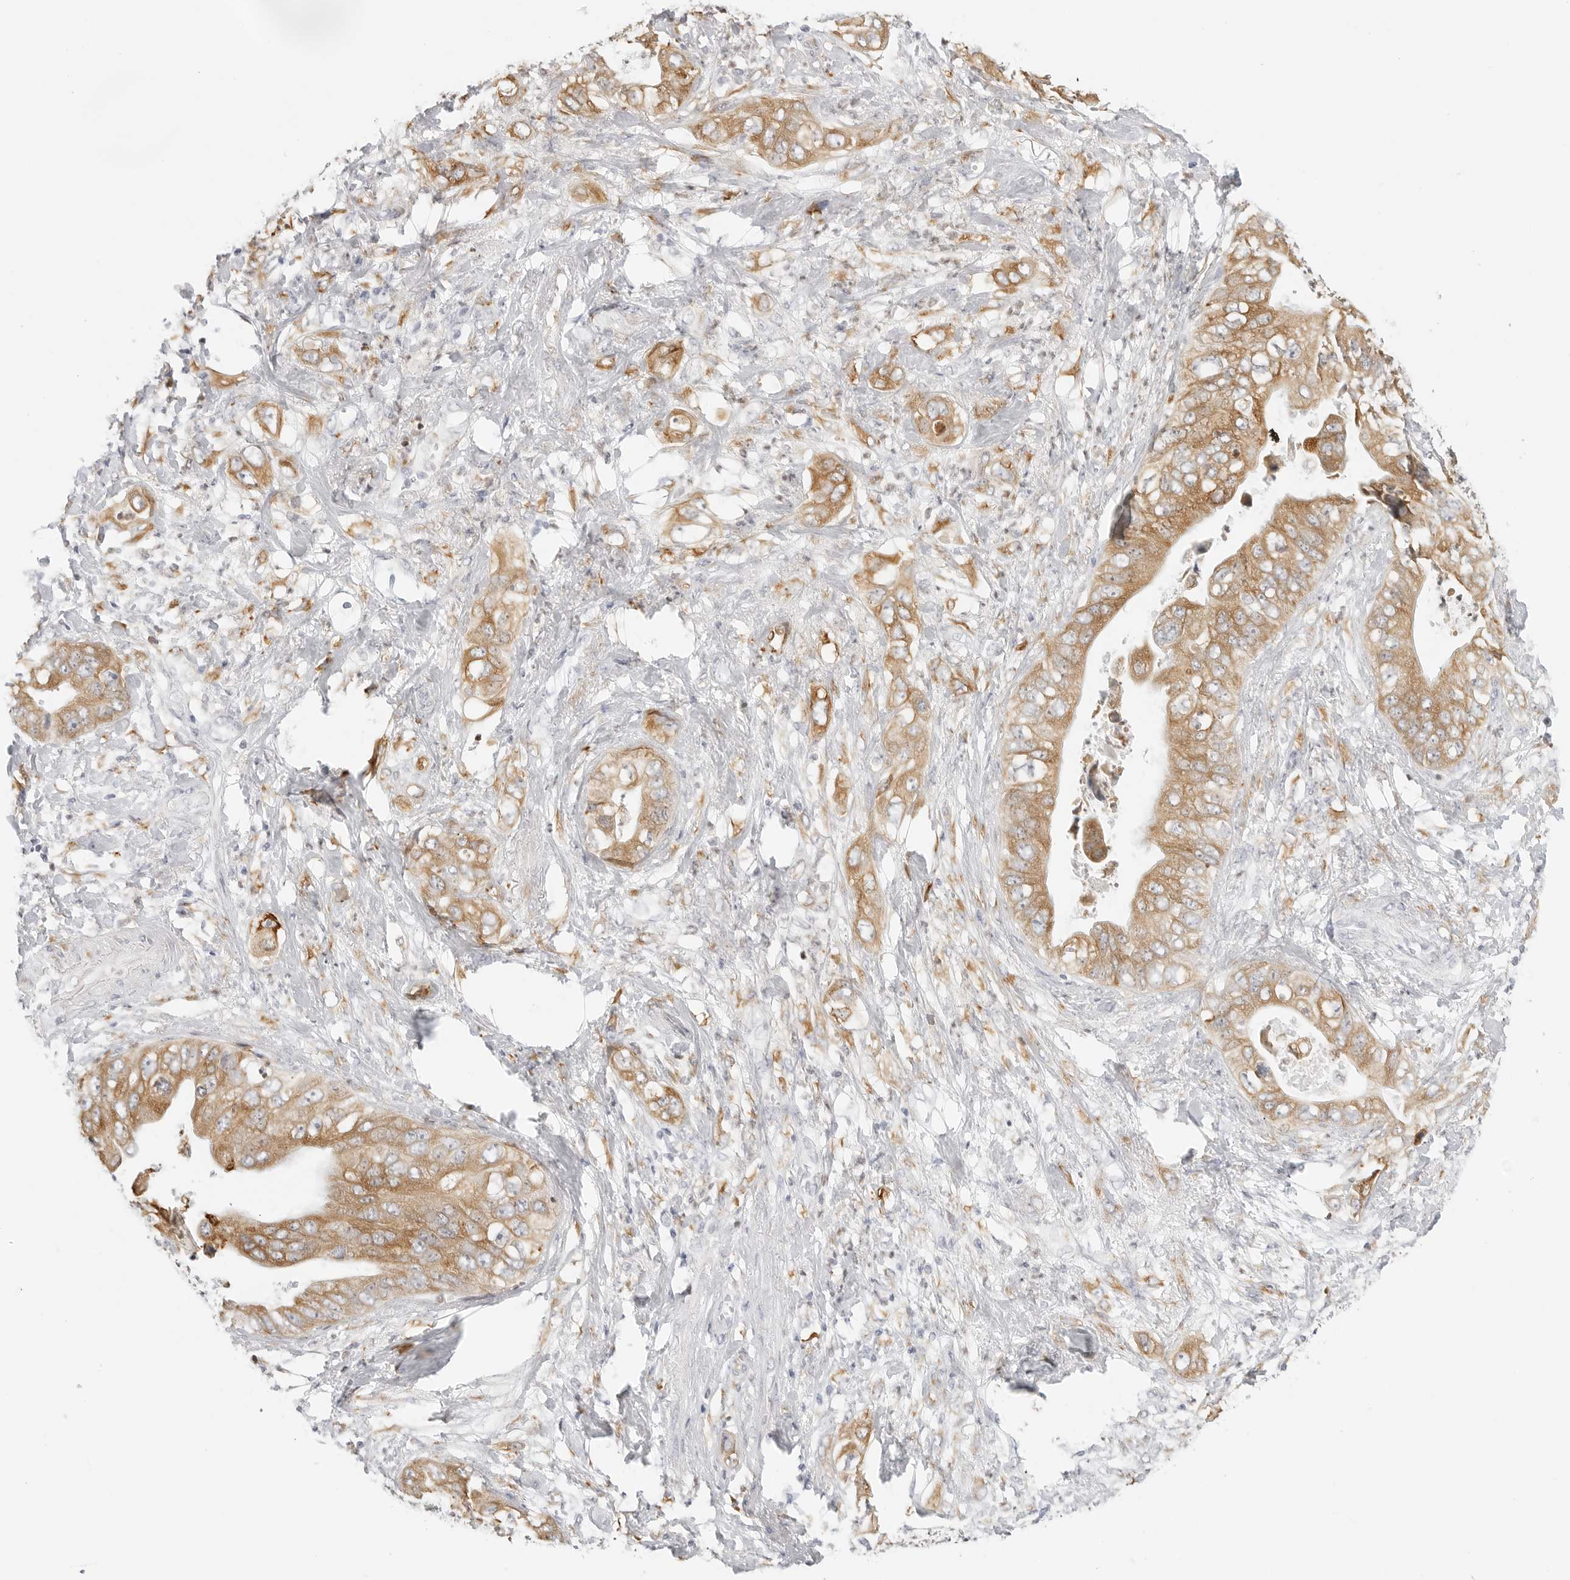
{"staining": {"intensity": "moderate", "quantity": ">75%", "location": "cytoplasmic/membranous"}, "tissue": "pancreatic cancer", "cell_type": "Tumor cells", "image_type": "cancer", "snomed": [{"axis": "morphology", "description": "Adenocarcinoma, NOS"}, {"axis": "topography", "description": "Pancreas"}], "caption": "Immunohistochemical staining of human pancreatic adenocarcinoma demonstrates moderate cytoplasmic/membranous protein expression in about >75% of tumor cells. The protein of interest is shown in brown color, while the nuclei are stained blue.", "gene": "THEM4", "patient": {"sex": "female", "age": 78}}